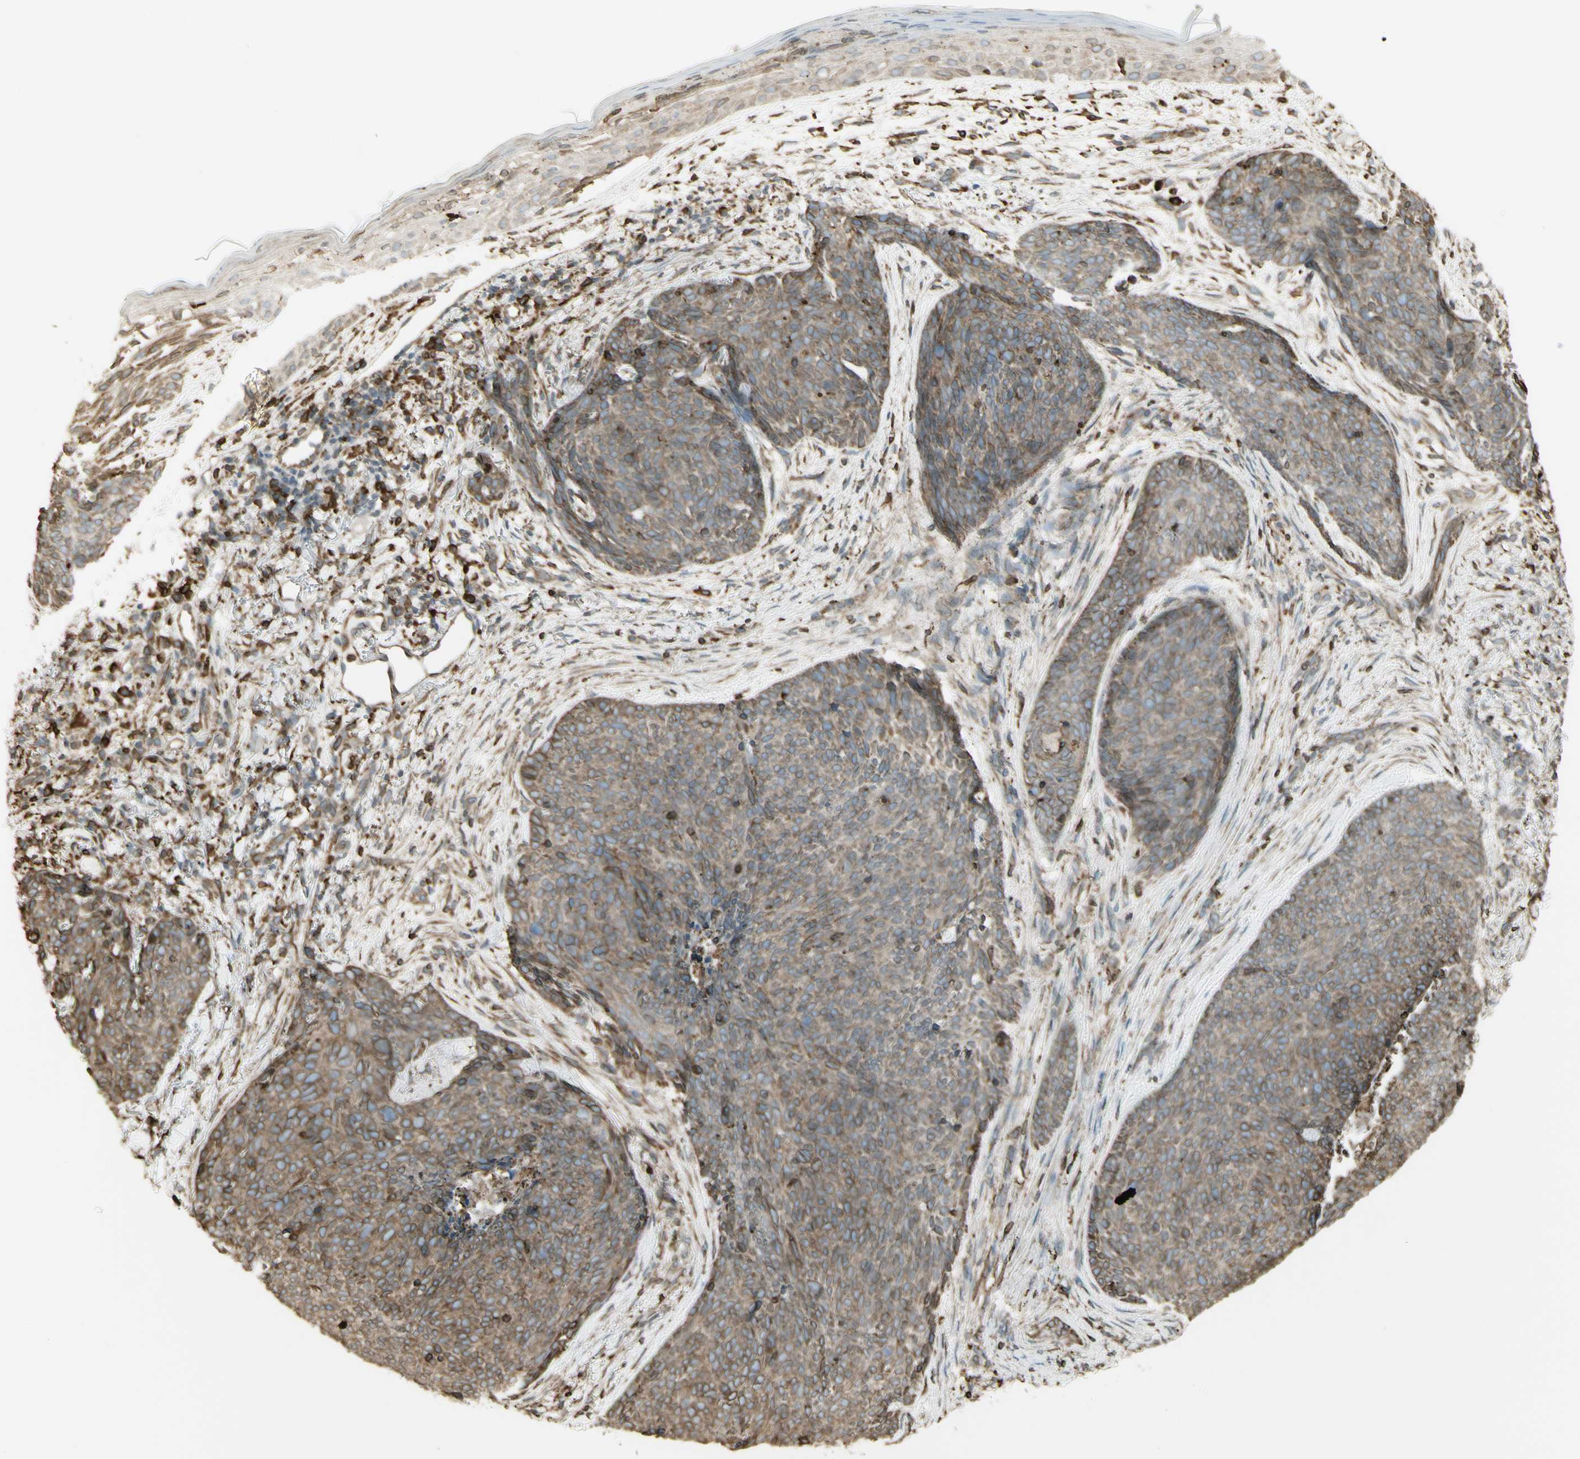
{"staining": {"intensity": "weak", "quantity": ">75%", "location": "cytoplasmic/membranous"}, "tissue": "skin cancer", "cell_type": "Tumor cells", "image_type": "cancer", "snomed": [{"axis": "morphology", "description": "Basal cell carcinoma"}, {"axis": "topography", "description": "Skin"}], "caption": "Weak cytoplasmic/membranous positivity for a protein is present in approximately >75% of tumor cells of basal cell carcinoma (skin) using IHC.", "gene": "CANX", "patient": {"sex": "female", "age": 70}}